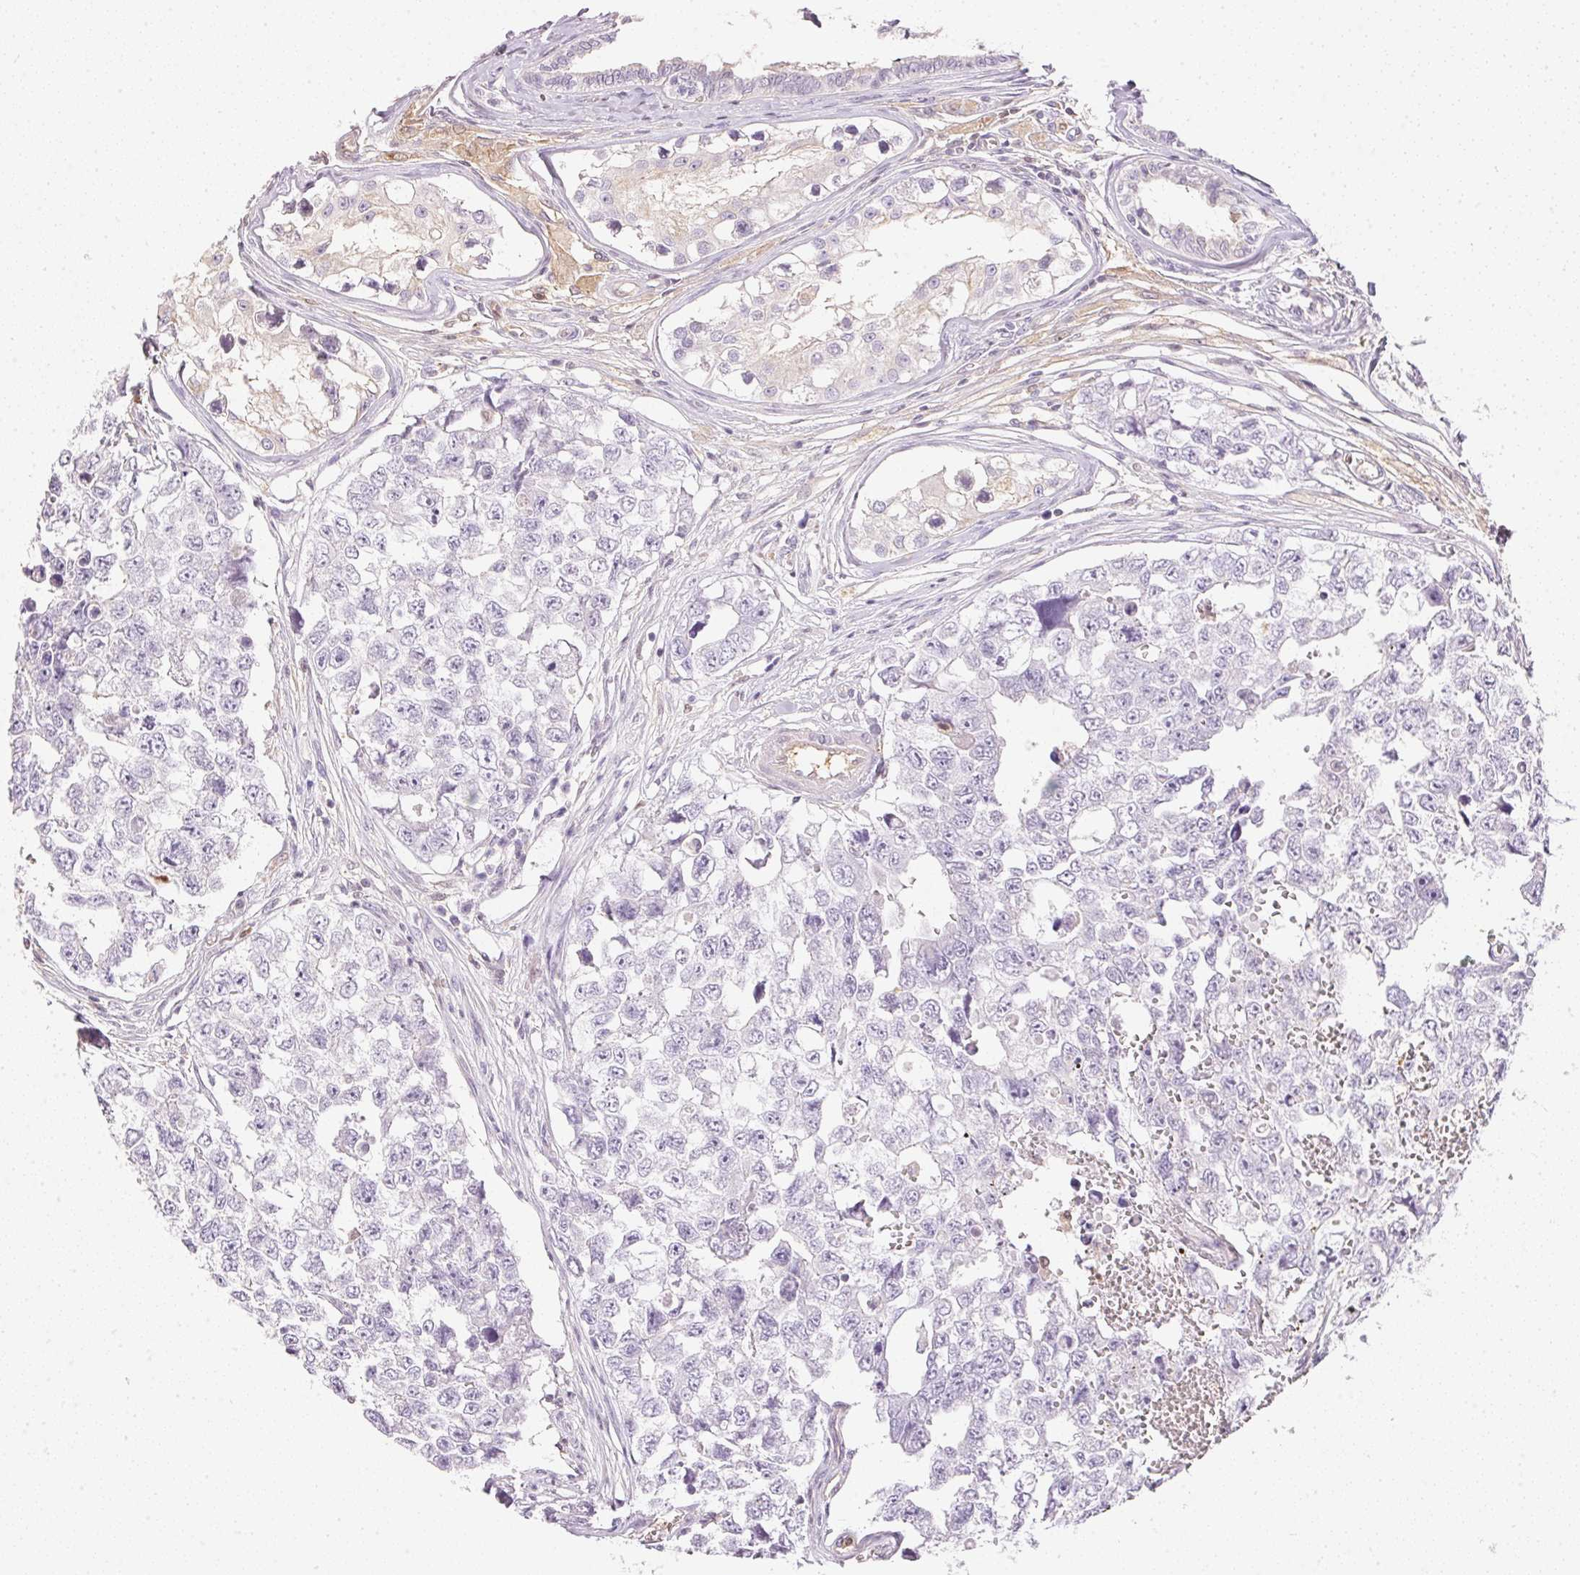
{"staining": {"intensity": "negative", "quantity": "none", "location": "none"}, "tissue": "testis cancer", "cell_type": "Tumor cells", "image_type": "cancer", "snomed": [{"axis": "morphology", "description": "Carcinoma, Embryonal, NOS"}, {"axis": "topography", "description": "Testis"}], "caption": "Immunohistochemical staining of human testis cancer (embryonal carcinoma) reveals no significant staining in tumor cells.", "gene": "S100A3", "patient": {"sex": "male", "age": 18}}